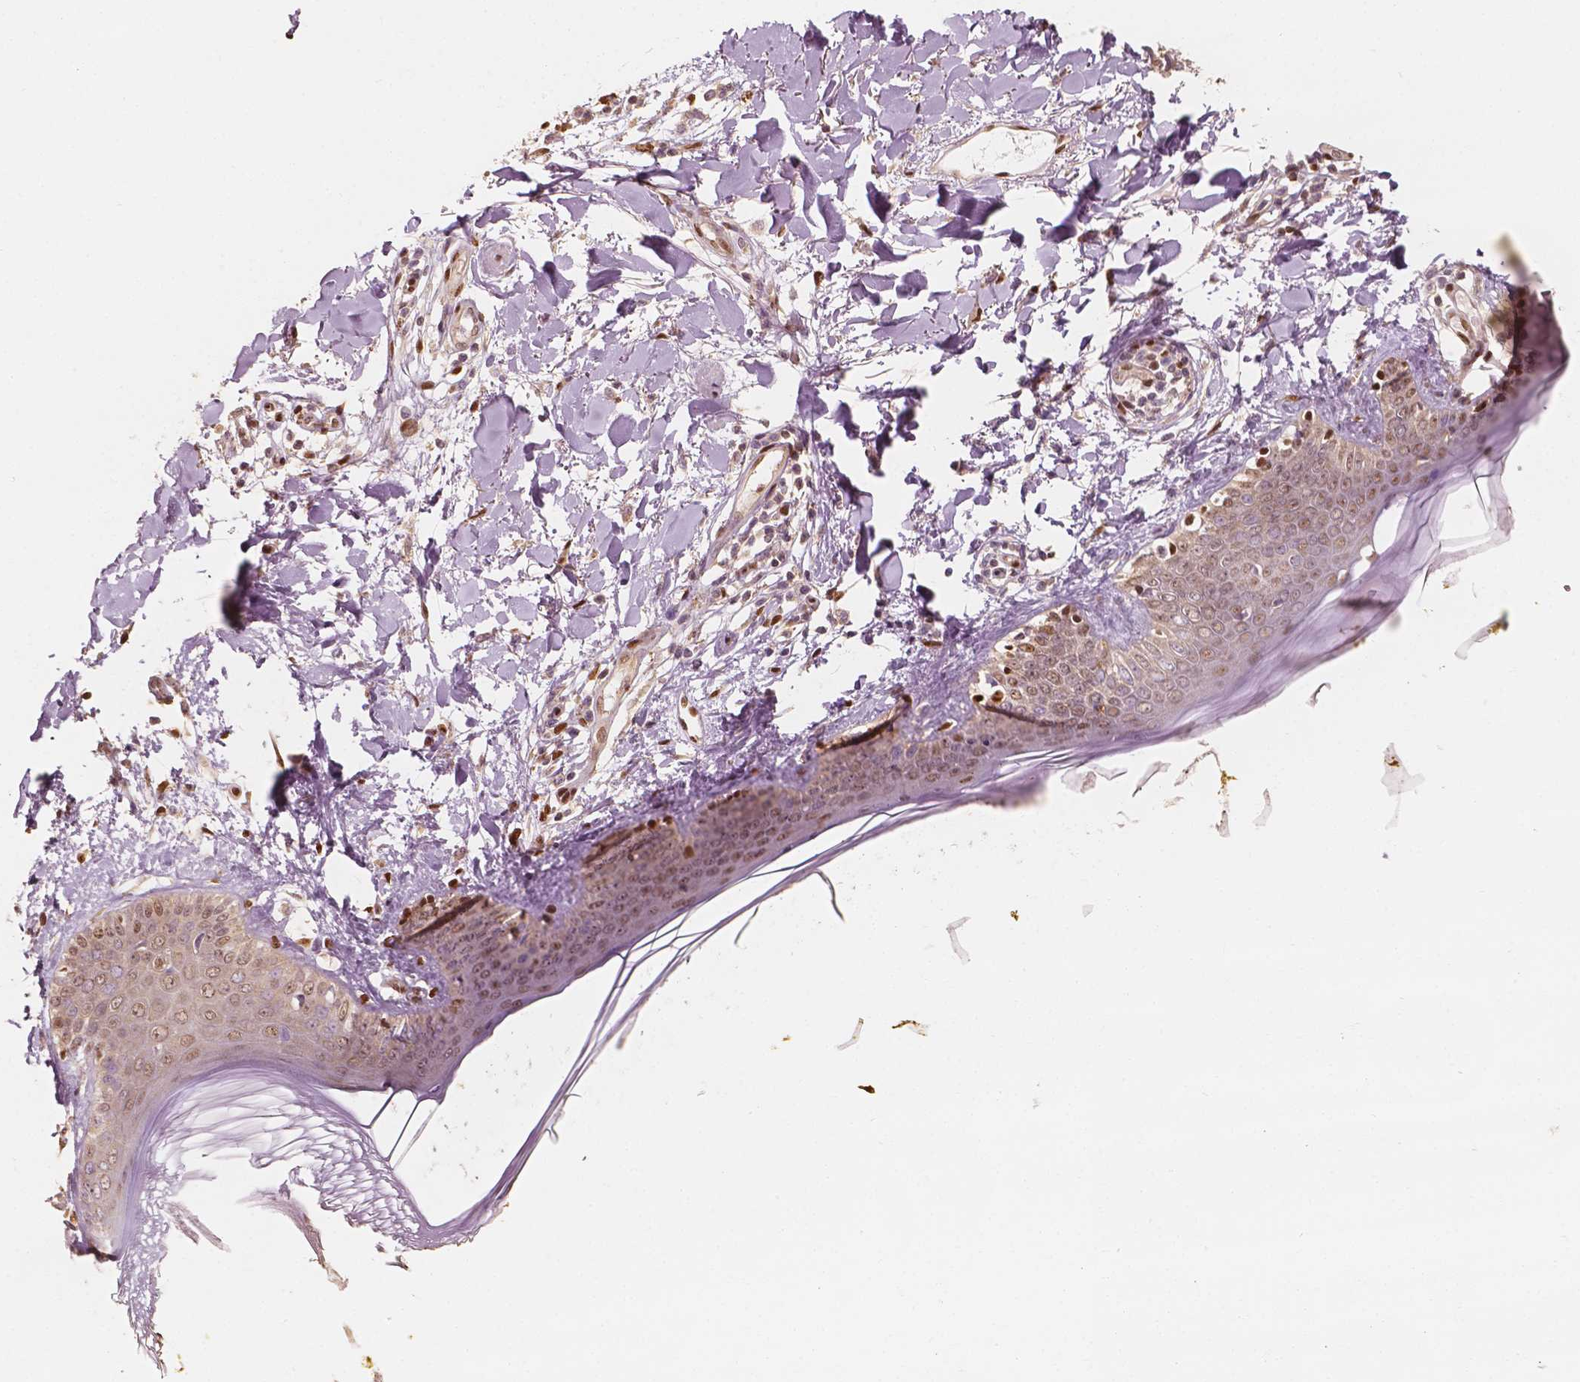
{"staining": {"intensity": "strong", "quantity": ">75%", "location": "nuclear"}, "tissue": "skin", "cell_type": "Fibroblasts", "image_type": "normal", "snomed": [{"axis": "morphology", "description": "Normal tissue, NOS"}, {"axis": "topography", "description": "Skin"}], "caption": "Immunohistochemical staining of normal skin exhibits >75% levels of strong nuclear protein staining in approximately >75% of fibroblasts. (brown staining indicates protein expression, while blue staining denotes nuclei).", "gene": "TBC1D17", "patient": {"sex": "female", "age": 34}}